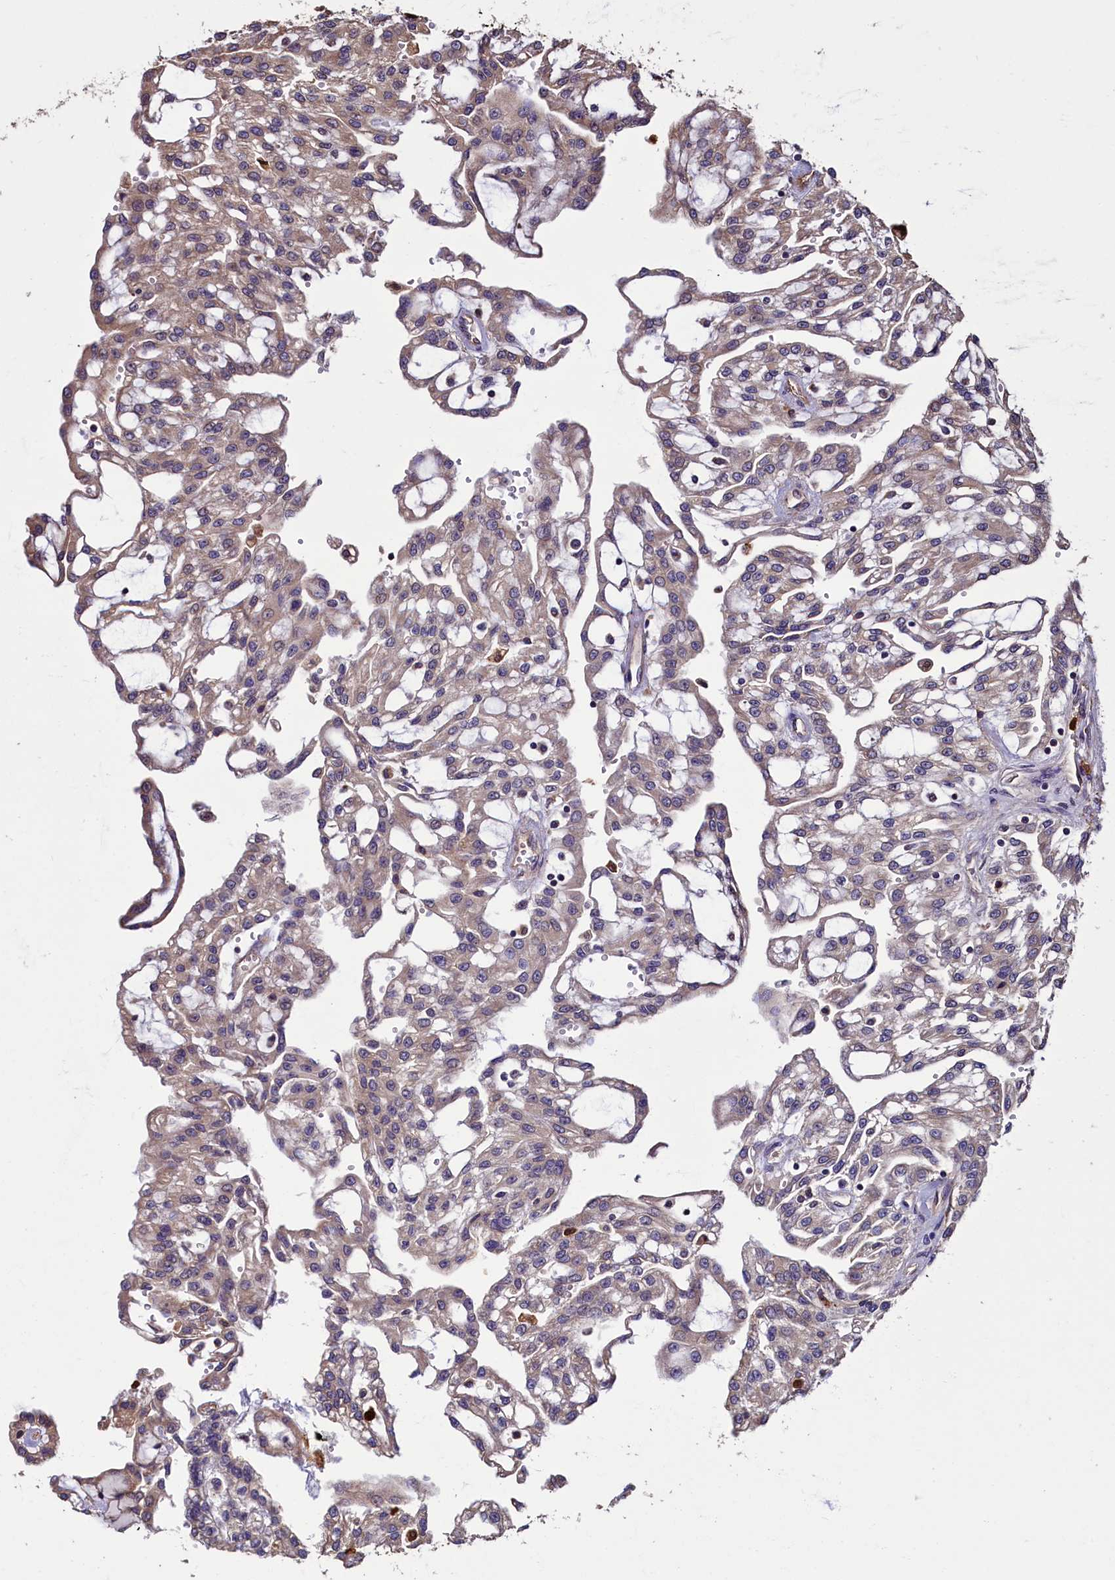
{"staining": {"intensity": "weak", "quantity": "<25%", "location": "cytoplasmic/membranous"}, "tissue": "renal cancer", "cell_type": "Tumor cells", "image_type": "cancer", "snomed": [{"axis": "morphology", "description": "Adenocarcinoma, NOS"}, {"axis": "topography", "description": "Kidney"}], "caption": "This image is of renal cancer (adenocarcinoma) stained with immunohistochemistry (IHC) to label a protein in brown with the nuclei are counter-stained blue. There is no staining in tumor cells.", "gene": "CCDC102B", "patient": {"sex": "male", "age": 63}}